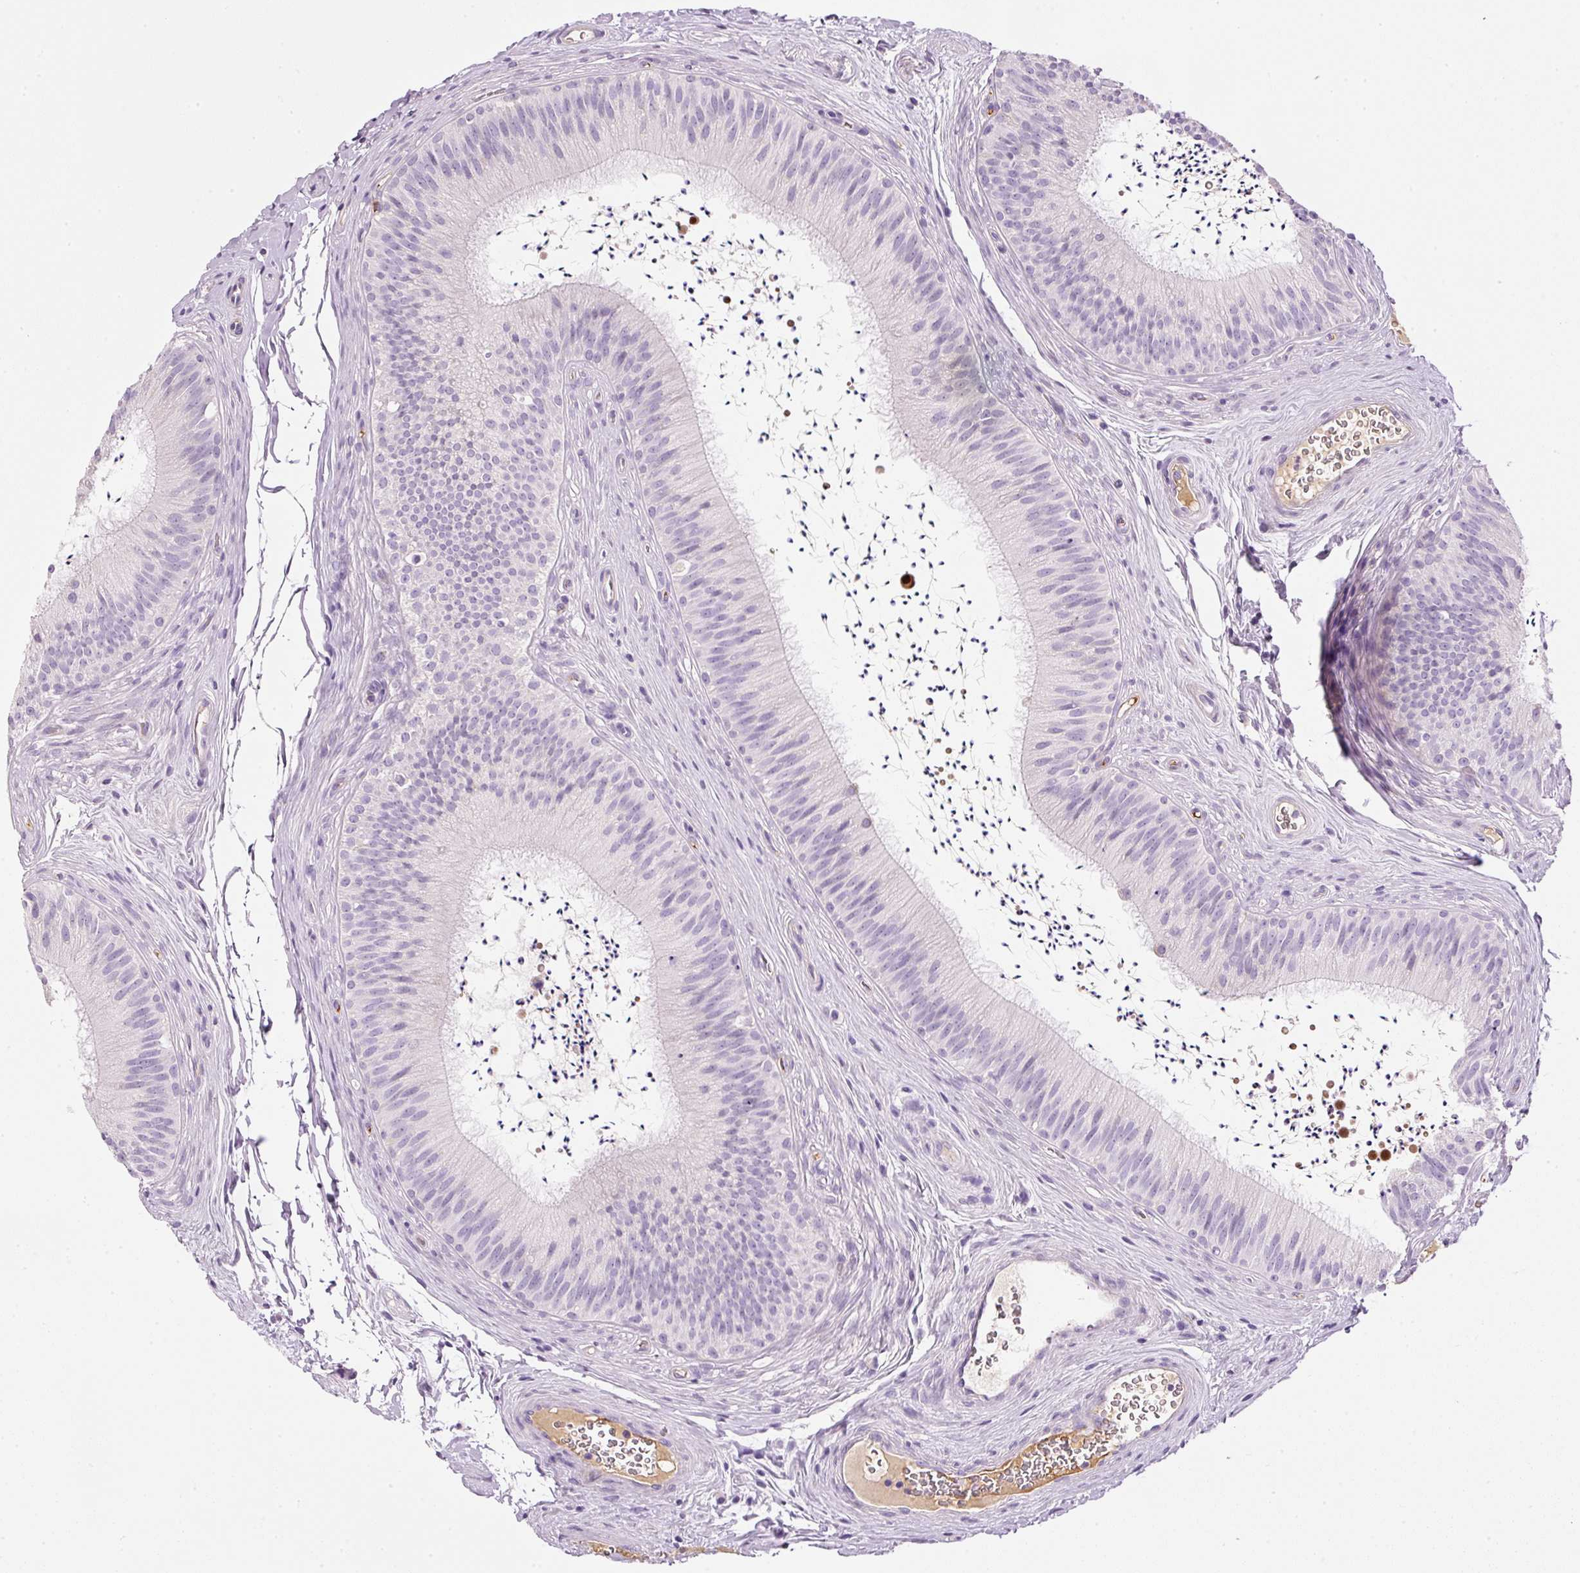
{"staining": {"intensity": "negative", "quantity": "none", "location": "none"}, "tissue": "epididymis", "cell_type": "Glandular cells", "image_type": "normal", "snomed": [{"axis": "morphology", "description": "Normal tissue, NOS"}, {"axis": "topography", "description": "Epididymis"}], "caption": "The image shows no significant staining in glandular cells of epididymis. (DAB IHC with hematoxylin counter stain).", "gene": "KPNA5", "patient": {"sex": "male", "age": 24}}